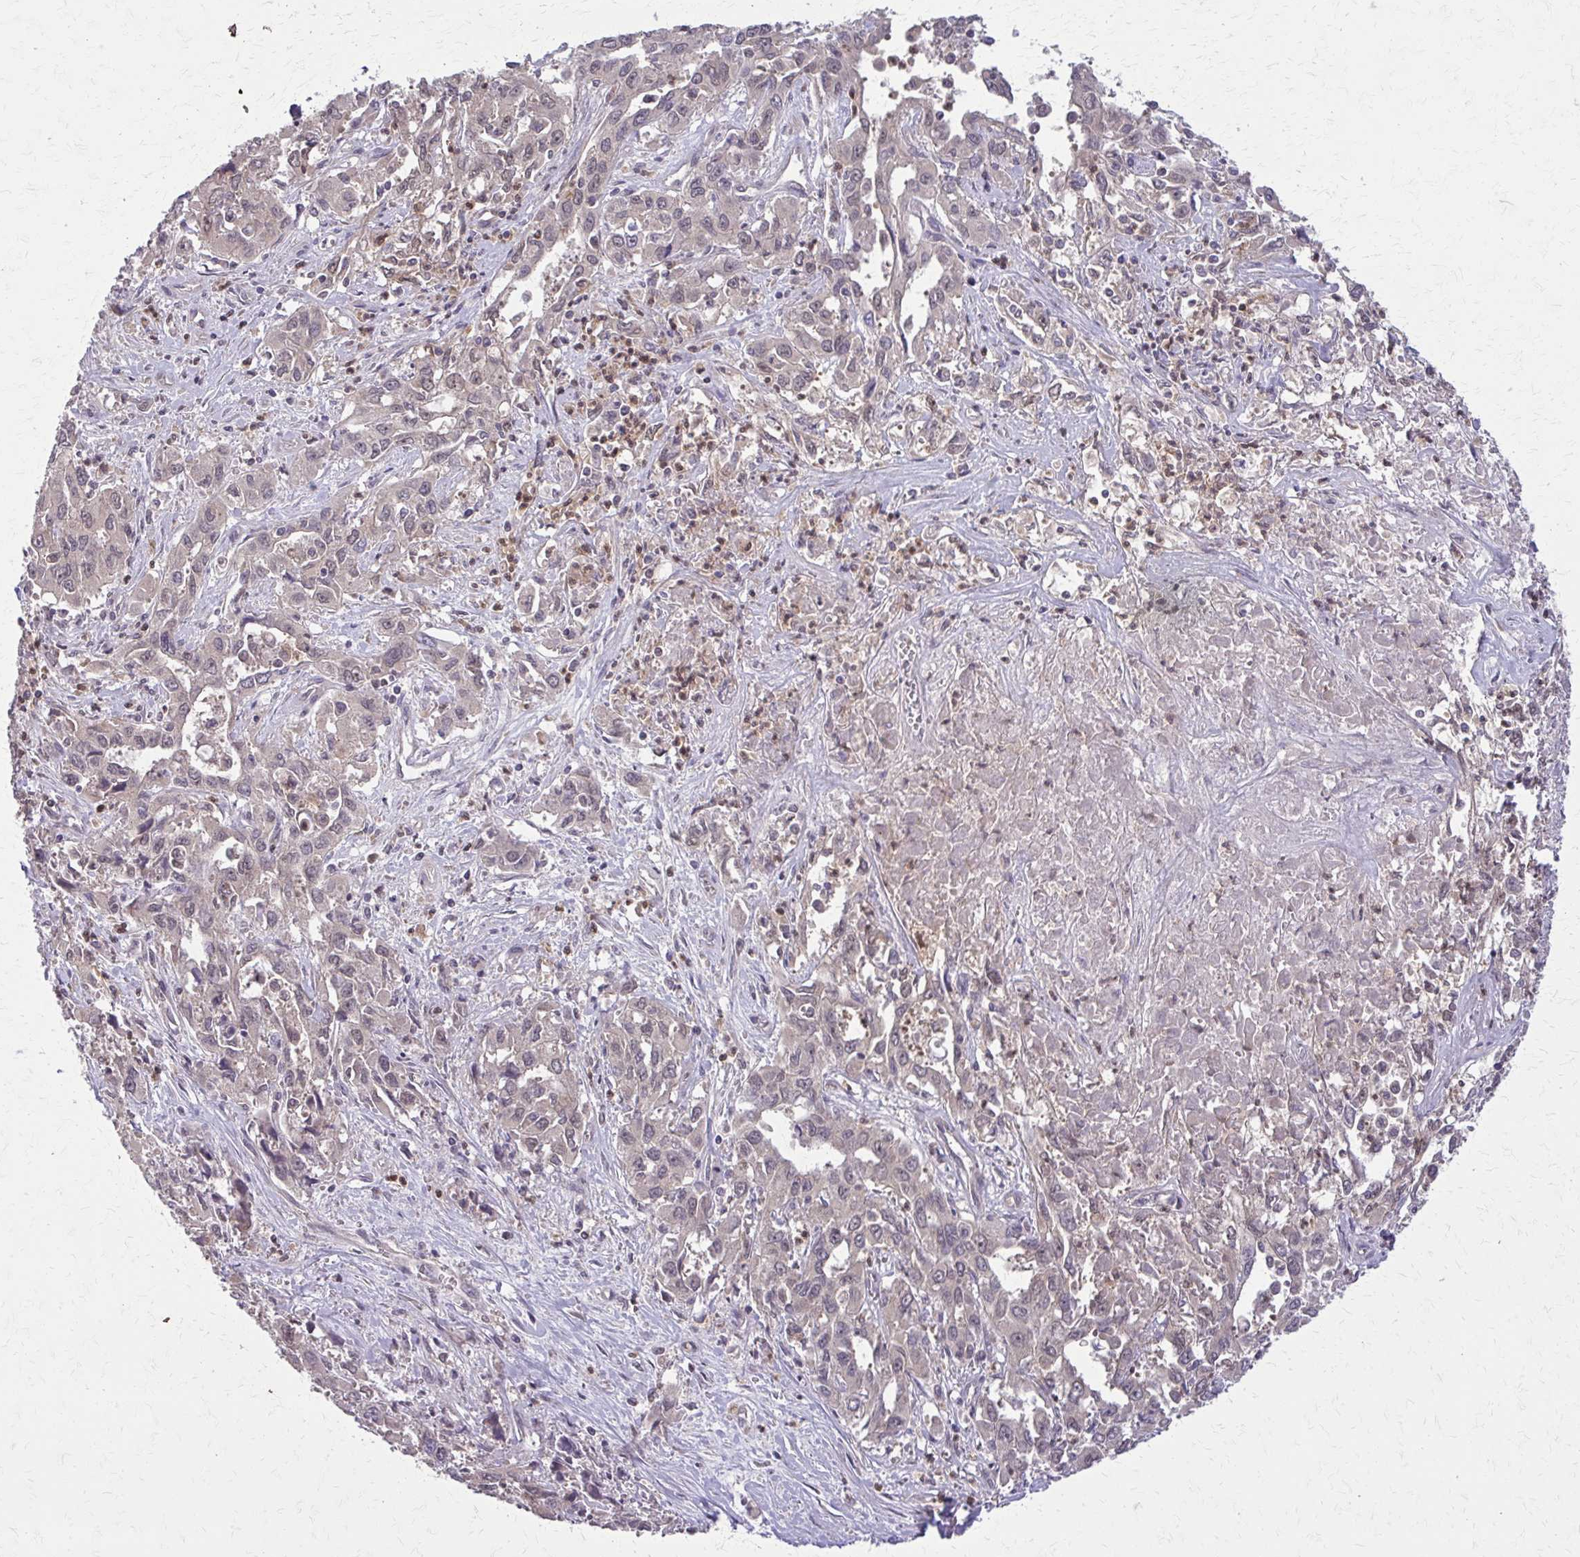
{"staining": {"intensity": "weak", "quantity": "<25%", "location": "cytoplasmic/membranous"}, "tissue": "liver cancer", "cell_type": "Tumor cells", "image_type": "cancer", "snomed": [{"axis": "morphology", "description": "Carcinoma, Hepatocellular, NOS"}, {"axis": "topography", "description": "Liver"}], "caption": "Liver hepatocellular carcinoma was stained to show a protein in brown. There is no significant staining in tumor cells.", "gene": "NRBF2", "patient": {"sex": "male", "age": 63}}